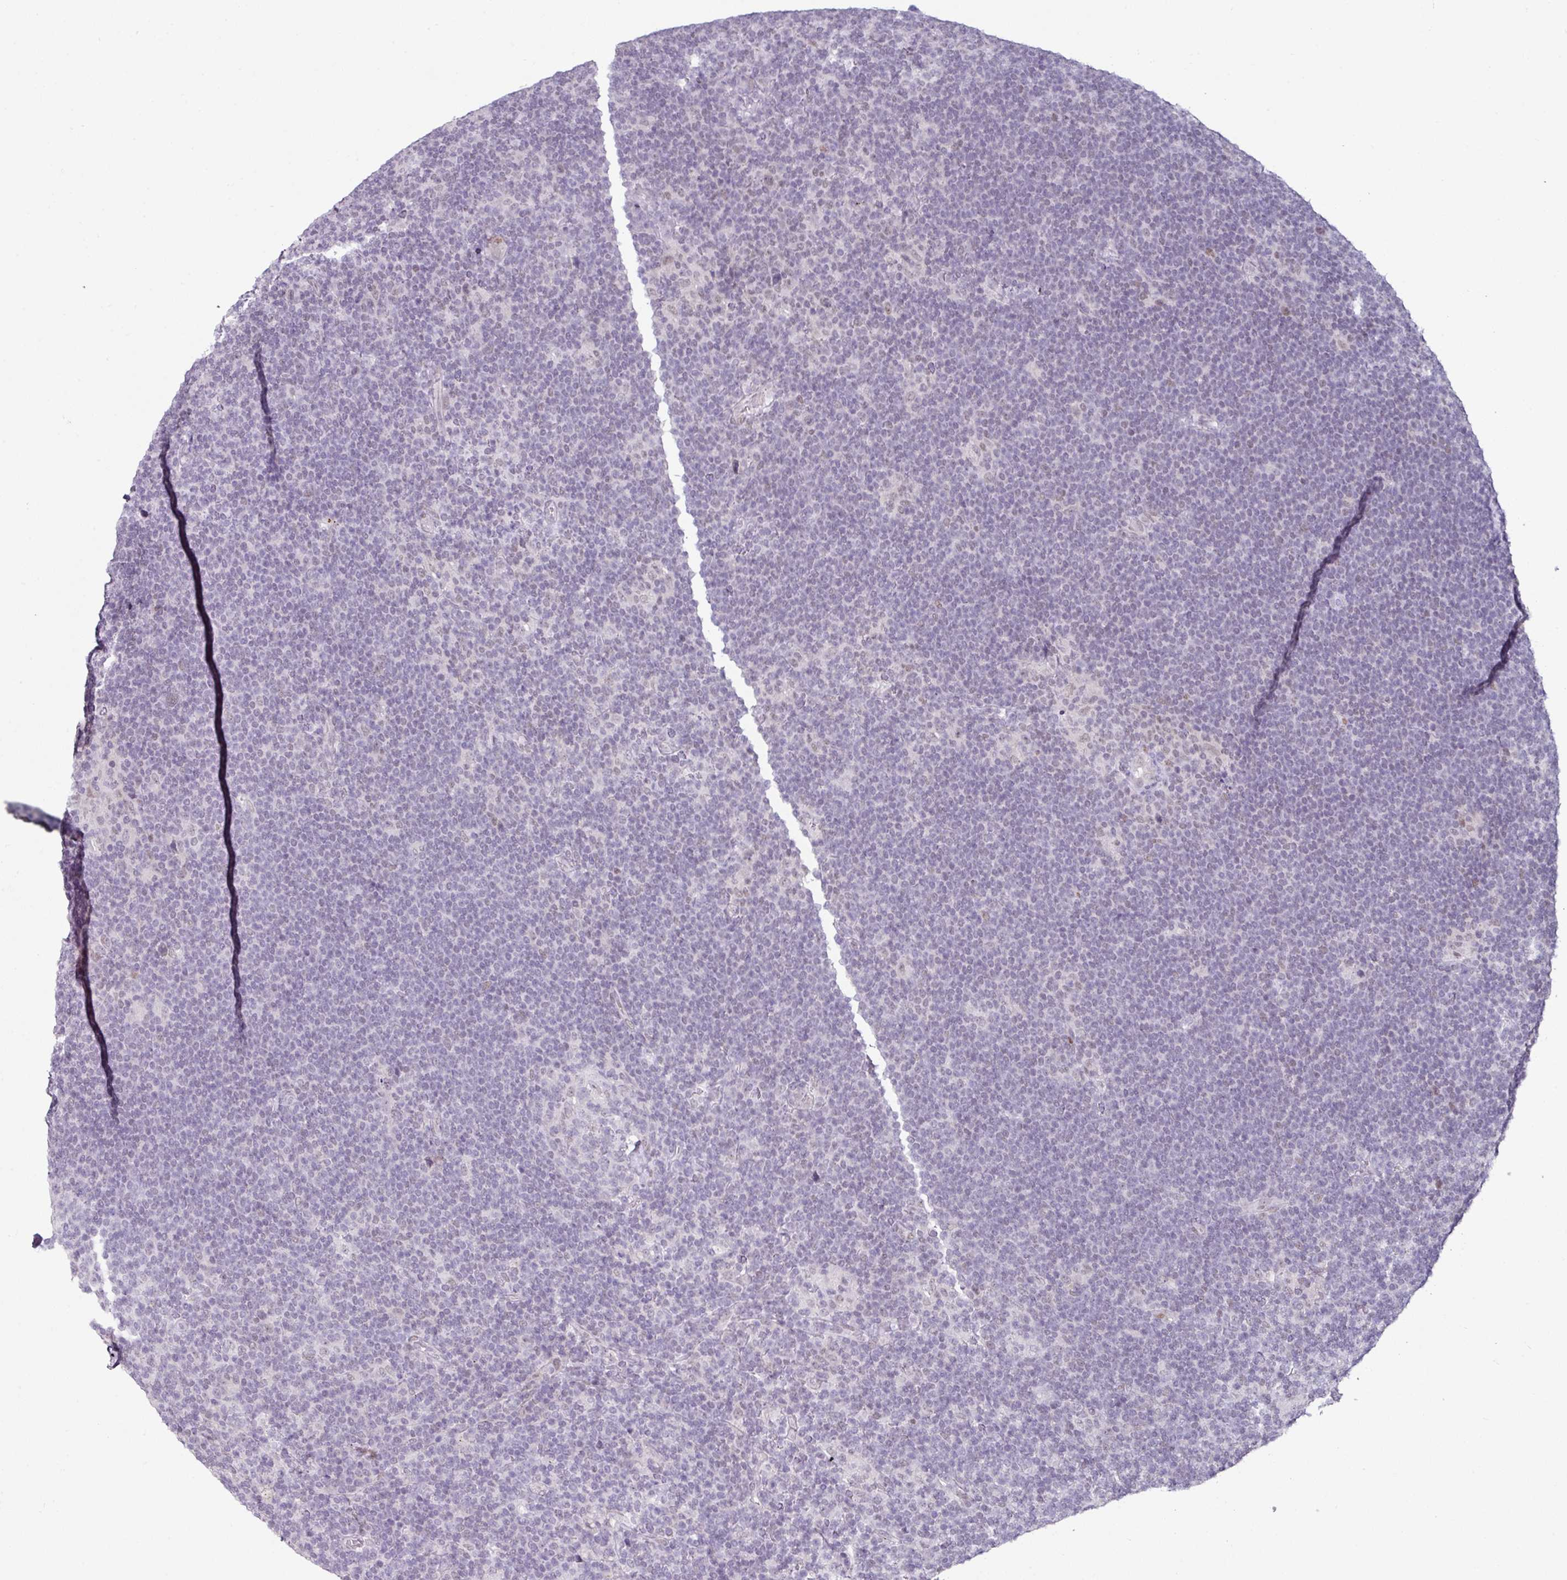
{"staining": {"intensity": "negative", "quantity": "none", "location": "none"}, "tissue": "lymphoma", "cell_type": "Tumor cells", "image_type": "cancer", "snomed": [{"axis": "morphology", "description": "Hodgkin's disease, NOS"}, {"axis": "topography", "description": "Lymph node"}], "caption": "This is a micrograph of immunohistochemistry staining of lymphoma, which shows no positivity in tumor cells. The staining was performed using DAB to visualize the protein expression in brown, while the nuclei were stained in blue with hematoxylin (Magnification: 20x).", "gene": "ELK1", "patient": {"sex": "female", "age": 57}}